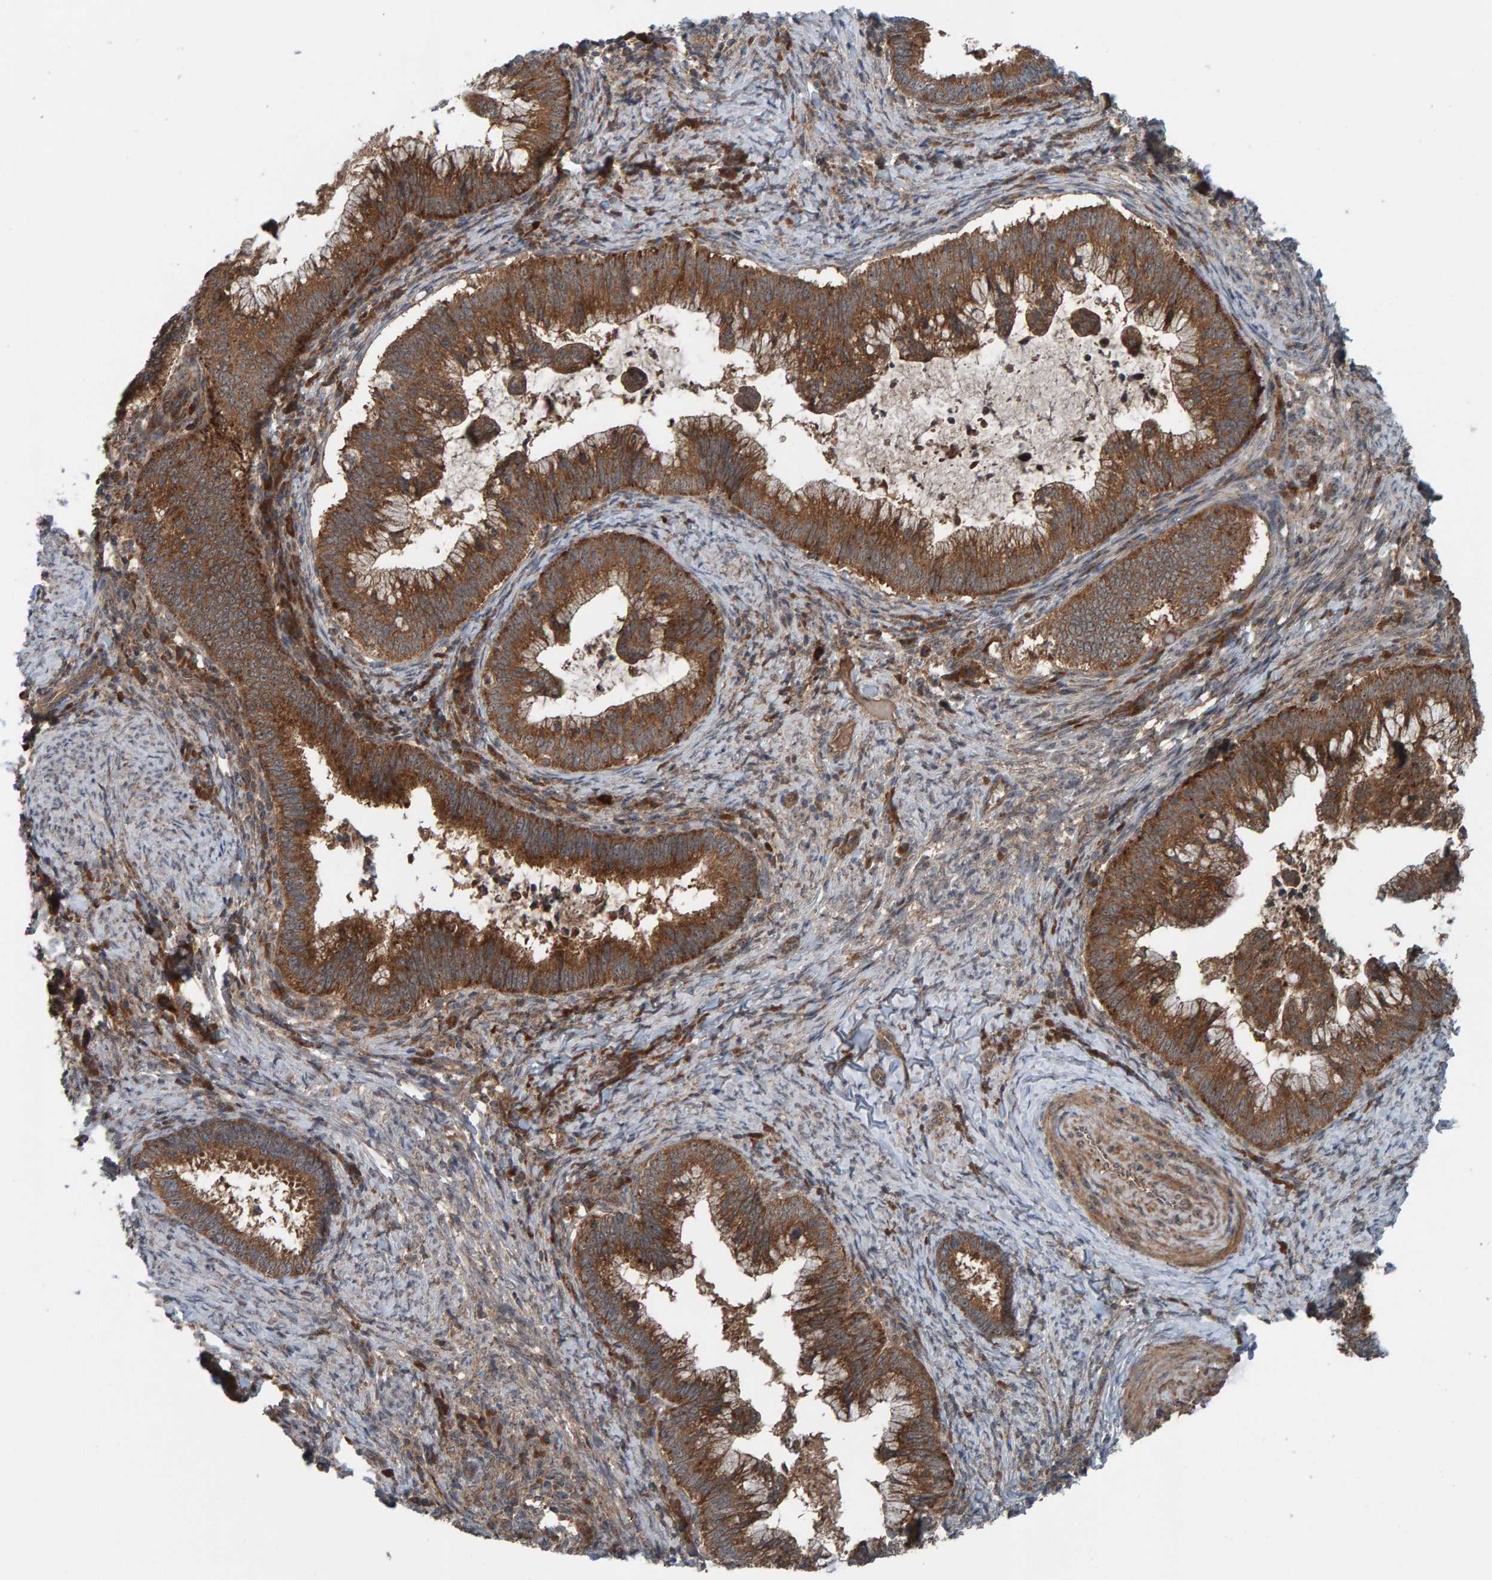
{"staining": {"intensity": "strong", "quantity": ">75%", "location": "cytoplasmic/membranous"}, "tissue": "cervical cancer", "cell_type": "Tumor cells", "image_type": "cancer", "snomed": [{"axis": "morphology", "description": "Adenocarcinoma, NOS"}, {"axis": "topography", "description": "Cervix"}], "caption": "Immunohistochemistry image of cervical cancer stained for a protein (brown), which reveals high levels of strong cytoplasmic/membranous expression in about >75% of tumor cells.", "gene": "CUEDC1", "patient": {"sex": "female", "age": 36}}